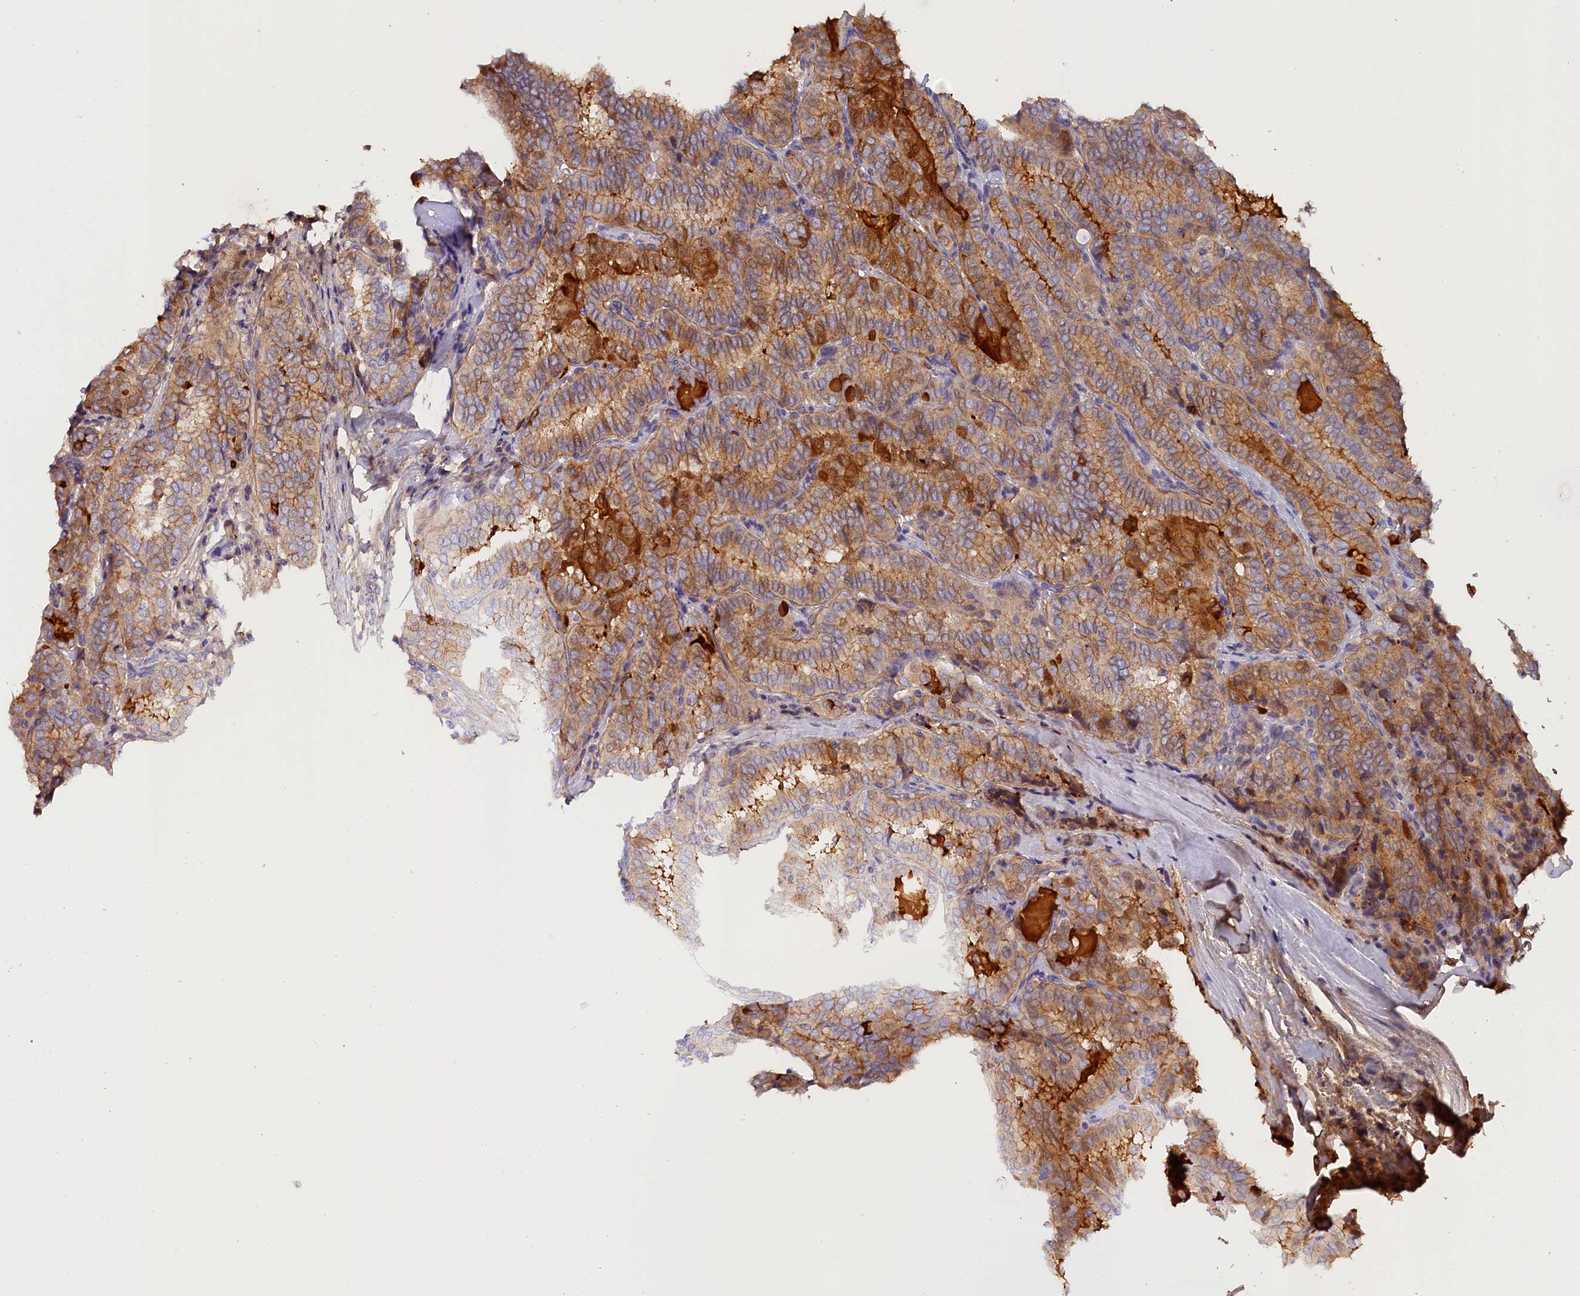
{"staining": {"intensity": "moderate", "quantity": ">75%", "location": "cytoplasmic/membranous"}, "tissue": "thyroid cancer", "cell_type": "Tumor cells", "image_type": "cancer", "snomed": [{"axis": "morphology", "description": "Normal tissue, NOS"}, {"axis": "morphology", "description": "Papillary adenocarcinoma, NOS"}, {"axis": "topography", "description": "Thyroid gland"}], "caption": "This is a histology image of IHC staining of thyroid cancer, which shows moderate expression in the cytoplasmic/membranous of tumor cells.", "gene": "KATNB1", "patient": {"sex": "female", "age": 30}}